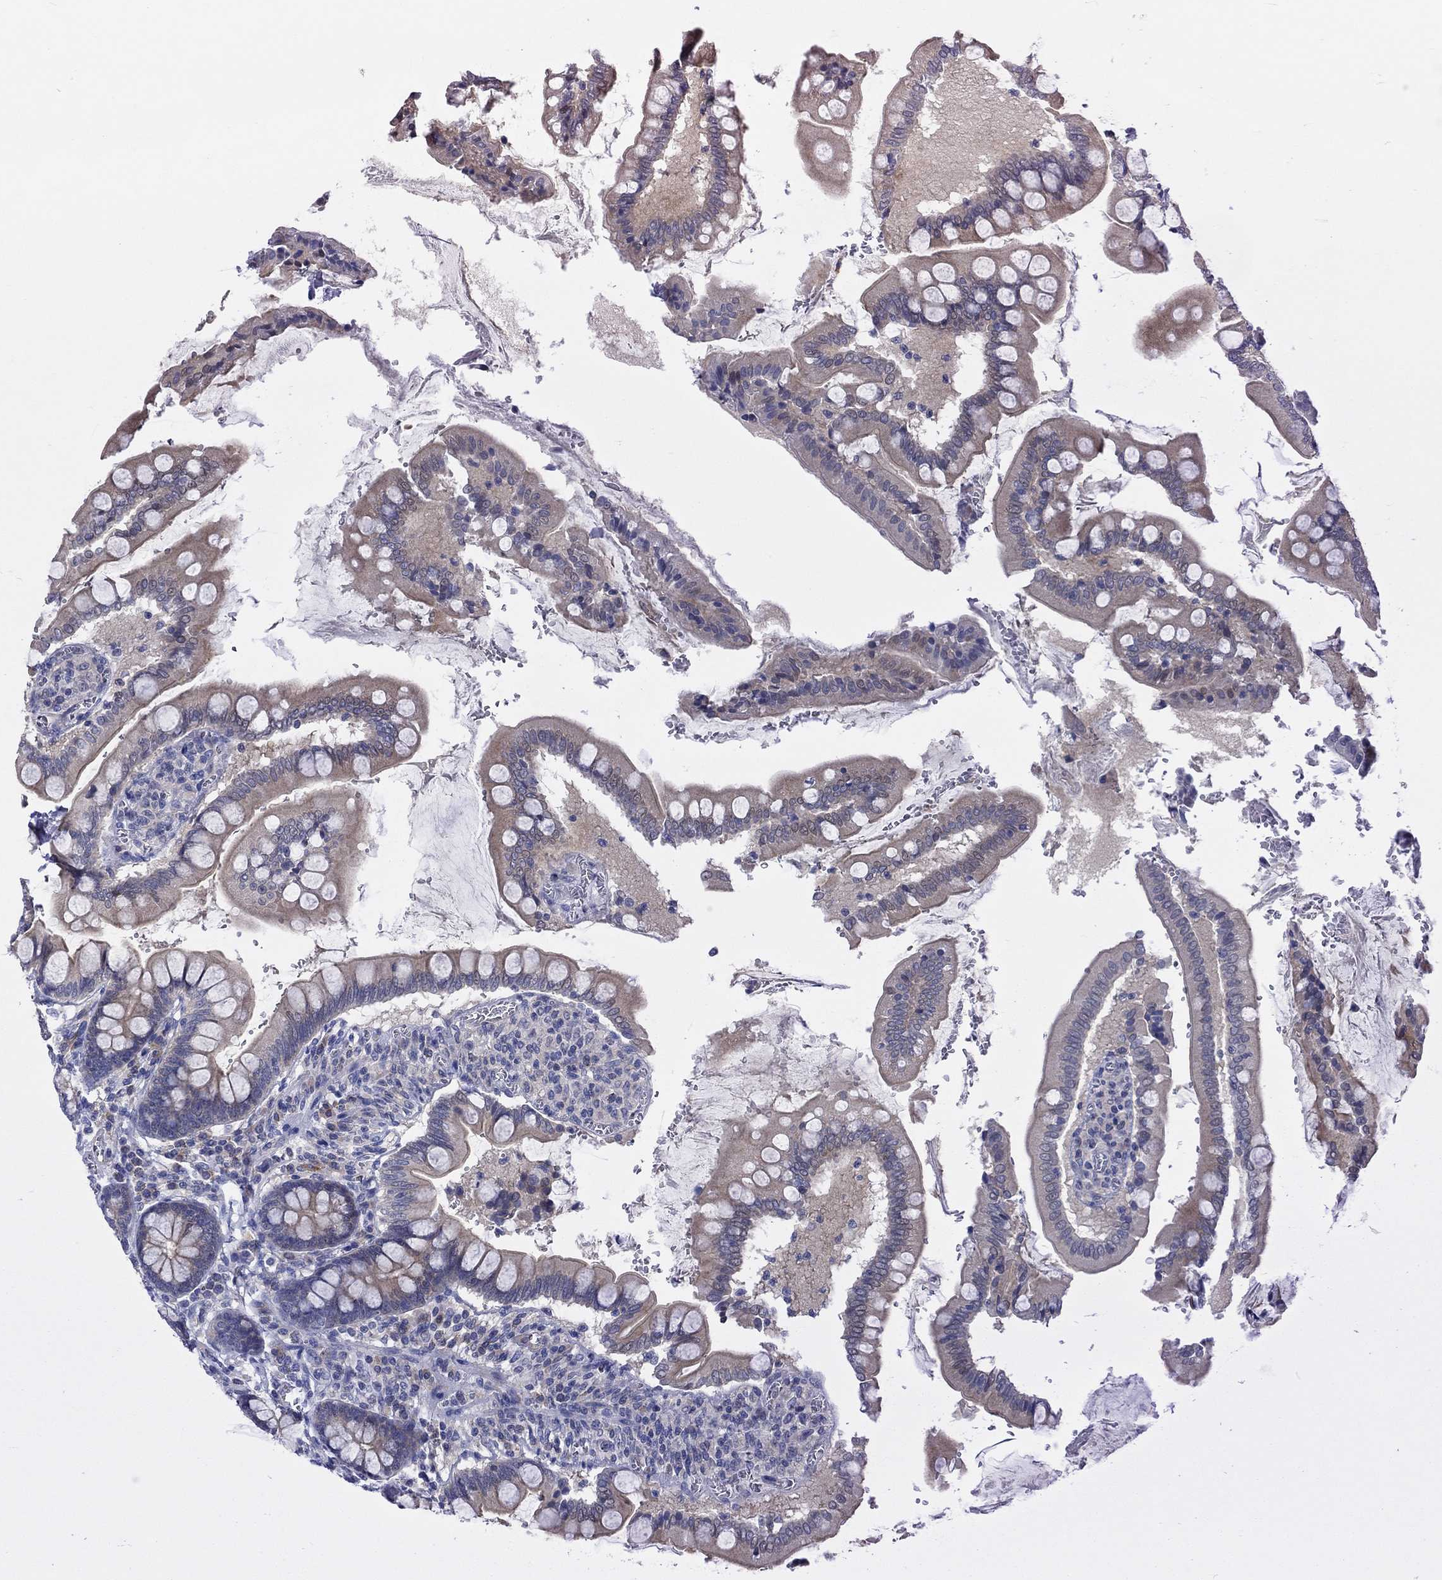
{"staining": {"intensity": "weak", "quantity": "<25%", "location": "cytoplasmic/membranous"}, "tissue": "small intestine", "cell_type": "Glandular cells", "image_type": "normal", "snomed": [{"axis": "morphology", "description": "Normal tissue, NOS"}, {"axis": "topography", "description": "Small intestine"}], "caption": "Immunohistochemistry (IHC) photomicrograph of unremarkable small intestine: small intestine stained with DAB demonstrates no significant protein staining in glandular cells.", "gene": "ABCG4", "patient": {"sex": "female", "age": 56}}